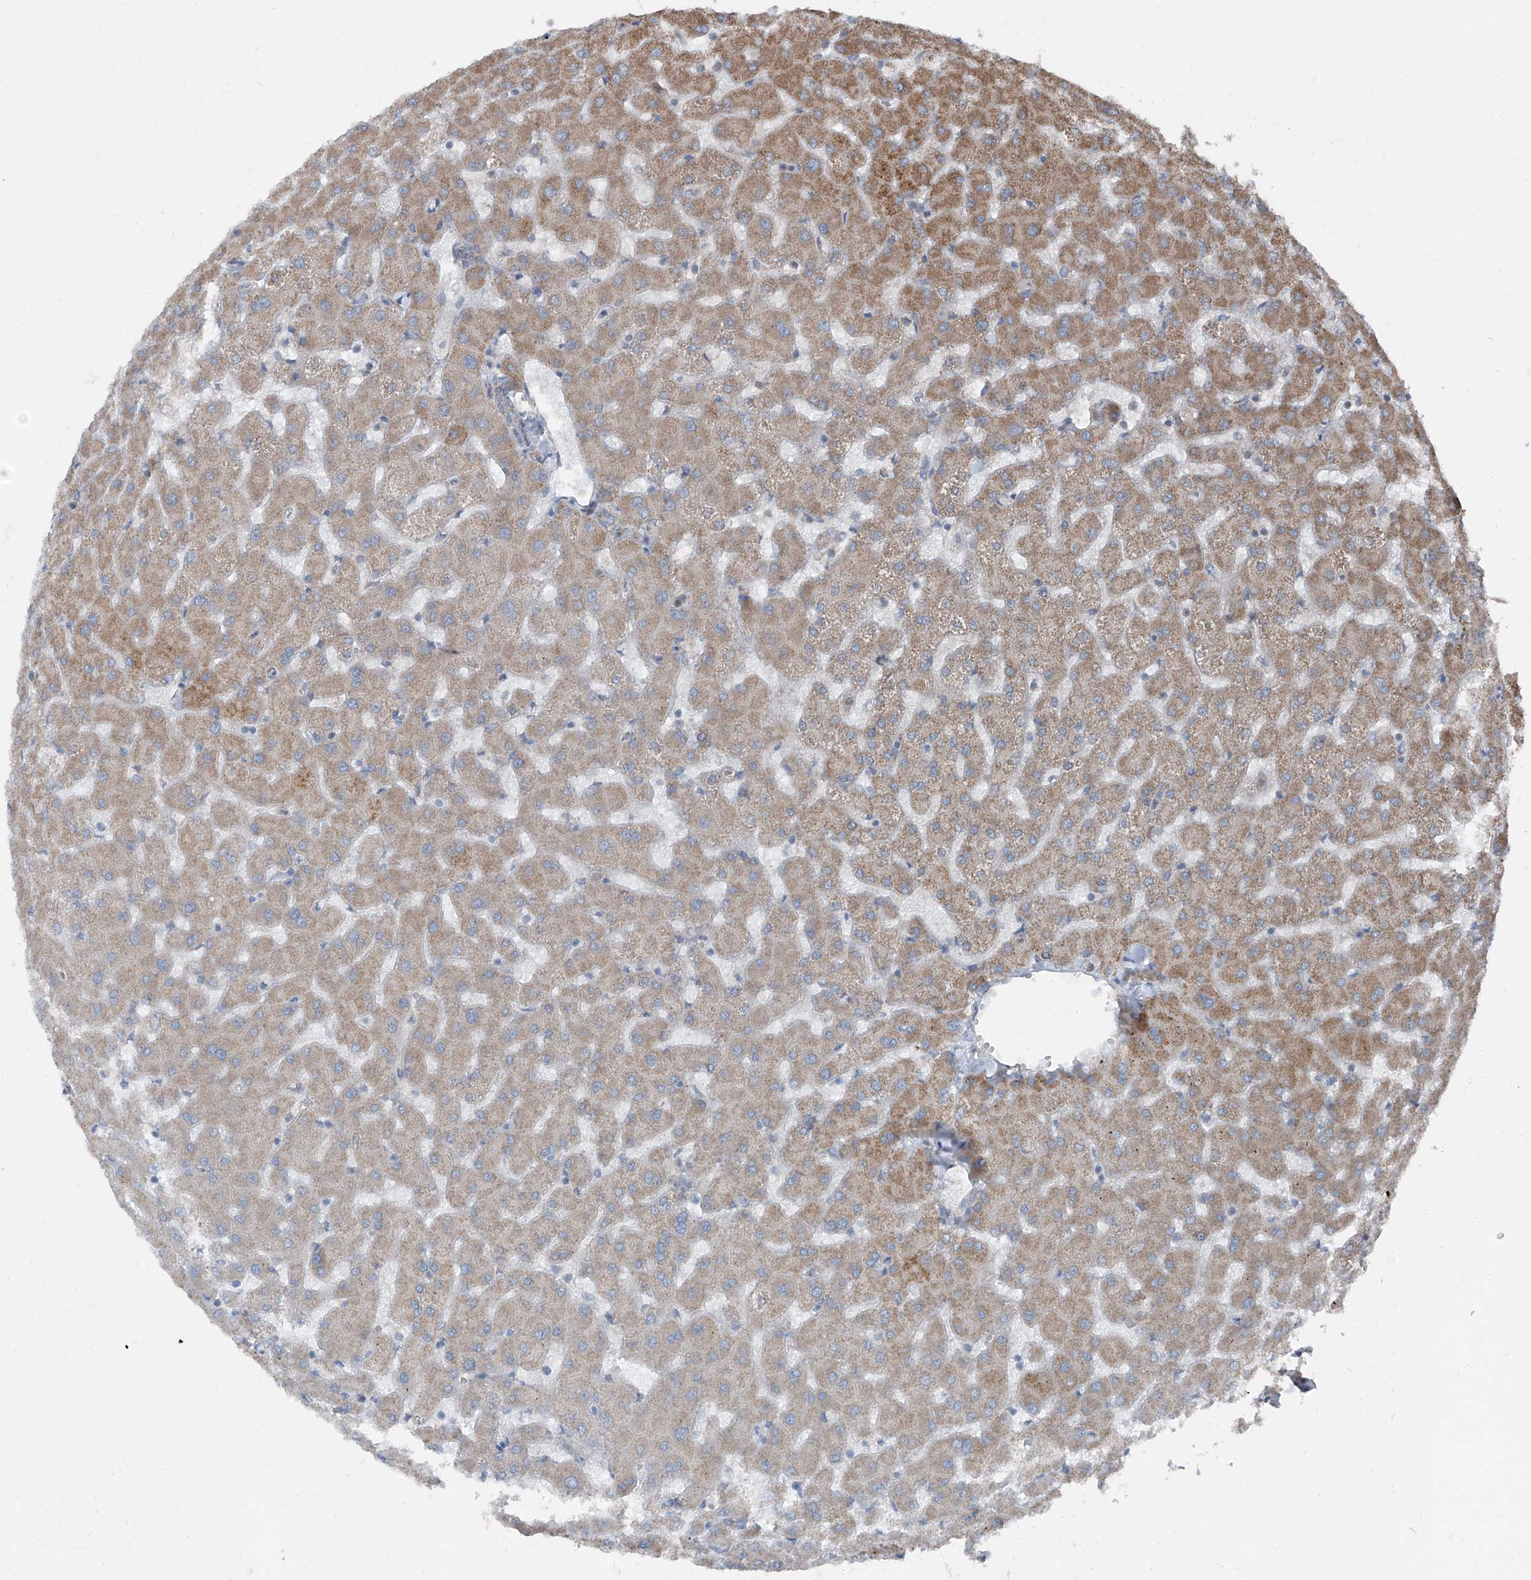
{"staining": {"intensity": "weak", "quantity": ">75%", "location": "cytoplasmic/membranous"}, "tissue": "liver", "cell_type": "Cholangiocytes", "image_type": "normal", "snomed": [{"axis": "morphology", "description": "Normal tissue, NOS"}, {"axis": "topography", "description": "Liver"}], "caption": "Immunohistochemical staining of unremarkable liver reveals >75% levels of weak cytoplasmic/membranous protein staining in about >75% of cholangiocytes. The staining is performed using DAB brown chromogen to label protein expression. The nuclei are counter-stained blue using hematoxylin.", "gene": "LIMK1", "patient": {"sex": "female", "age": 63}}